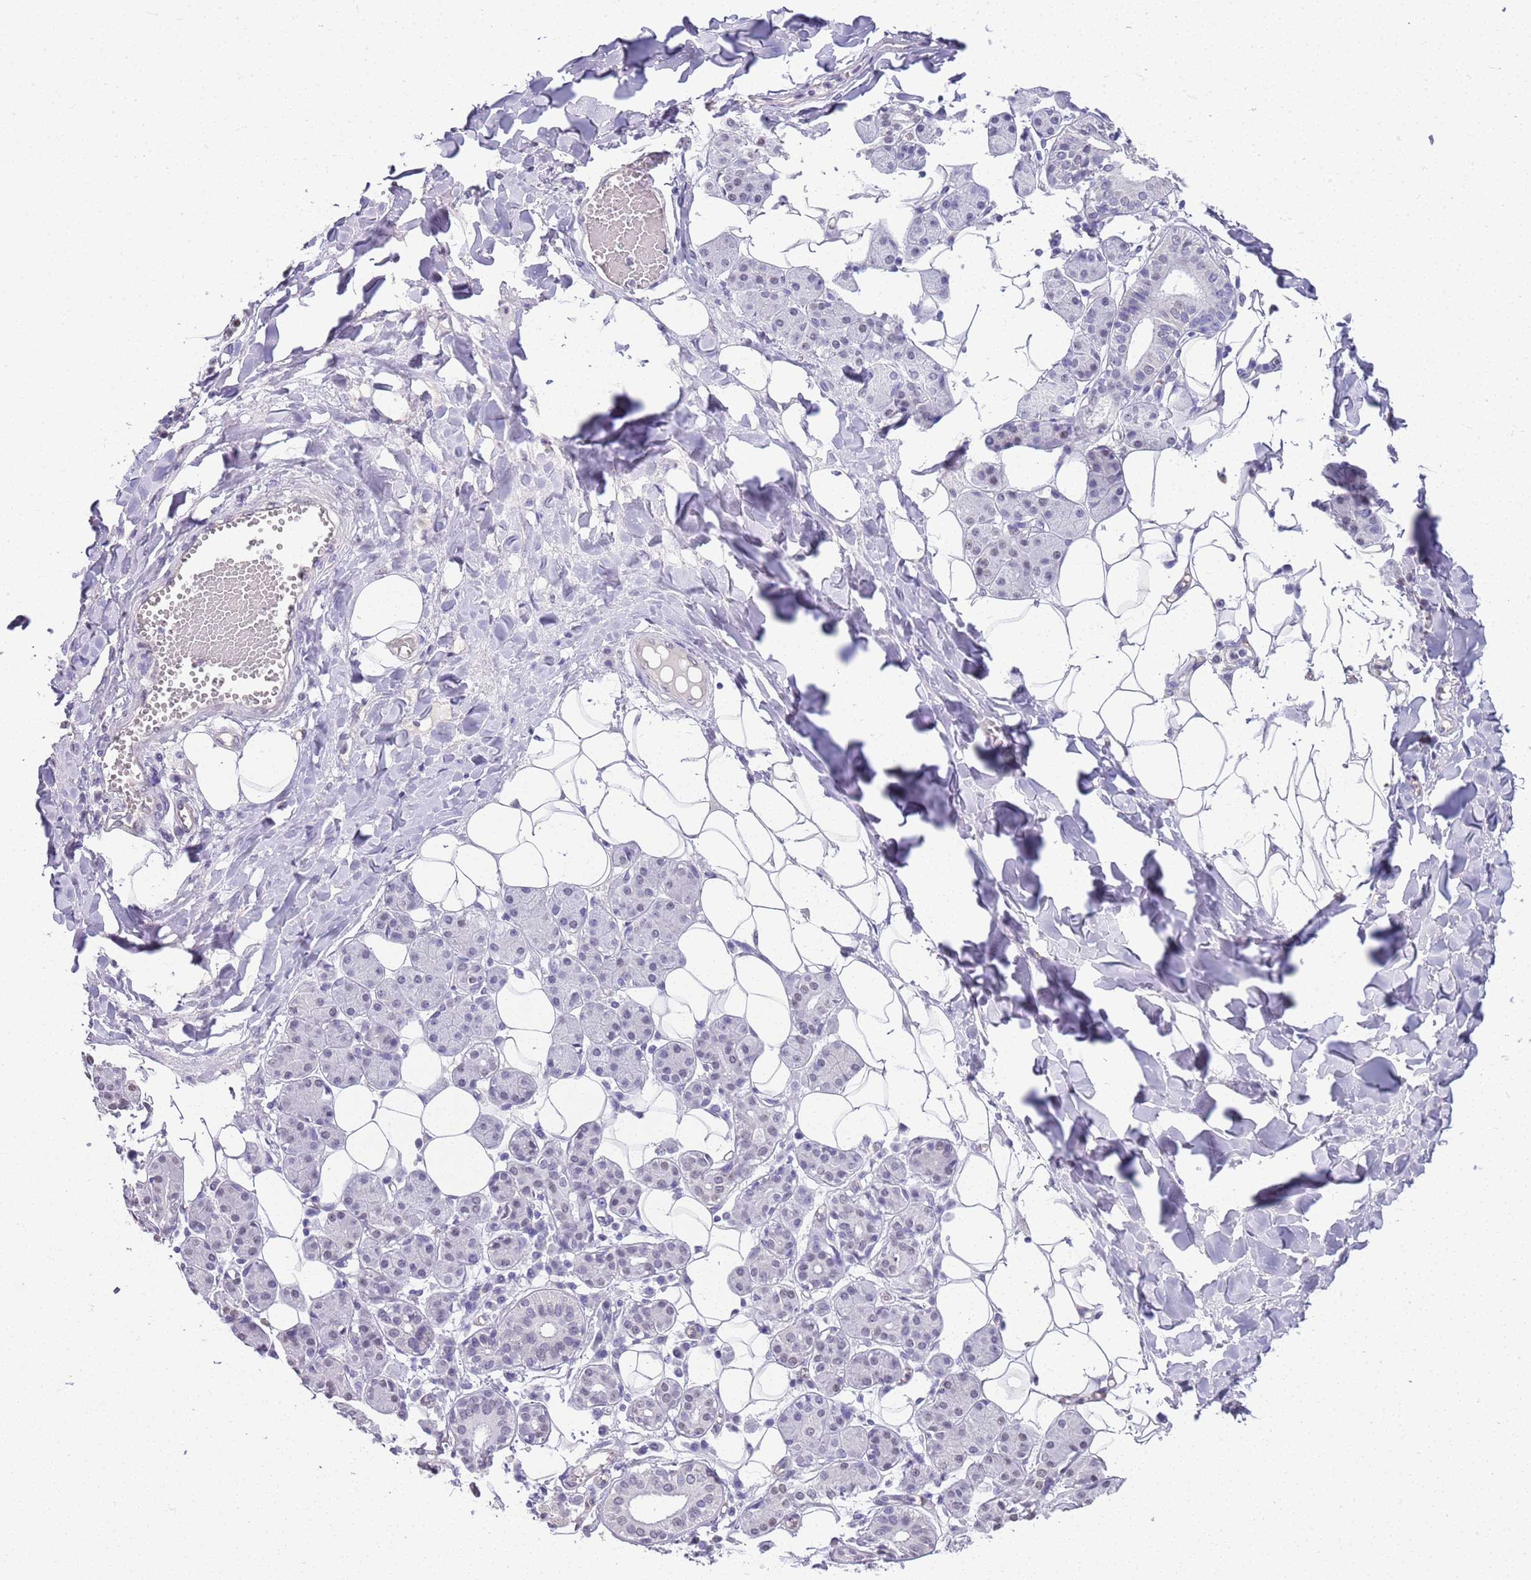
{"staining": {"intensity": "negative", "quantity": "none", "location": "none"}, "tissue": "salivary gland", "cell_type": "Glandular cells", "image_type": "normal", "snomed": [{"axis": "morphology", "description": "Normal tissue, NOS"}, {"axis": "topography", "description": "Salivary gland"}], "caption": "Salivary gland stained for a protein using immunohistochemistry (IHC) exhibits no positivity glandular cells.", "gene": "CTRC", "patient": {"sex": "female", "age": 33}}